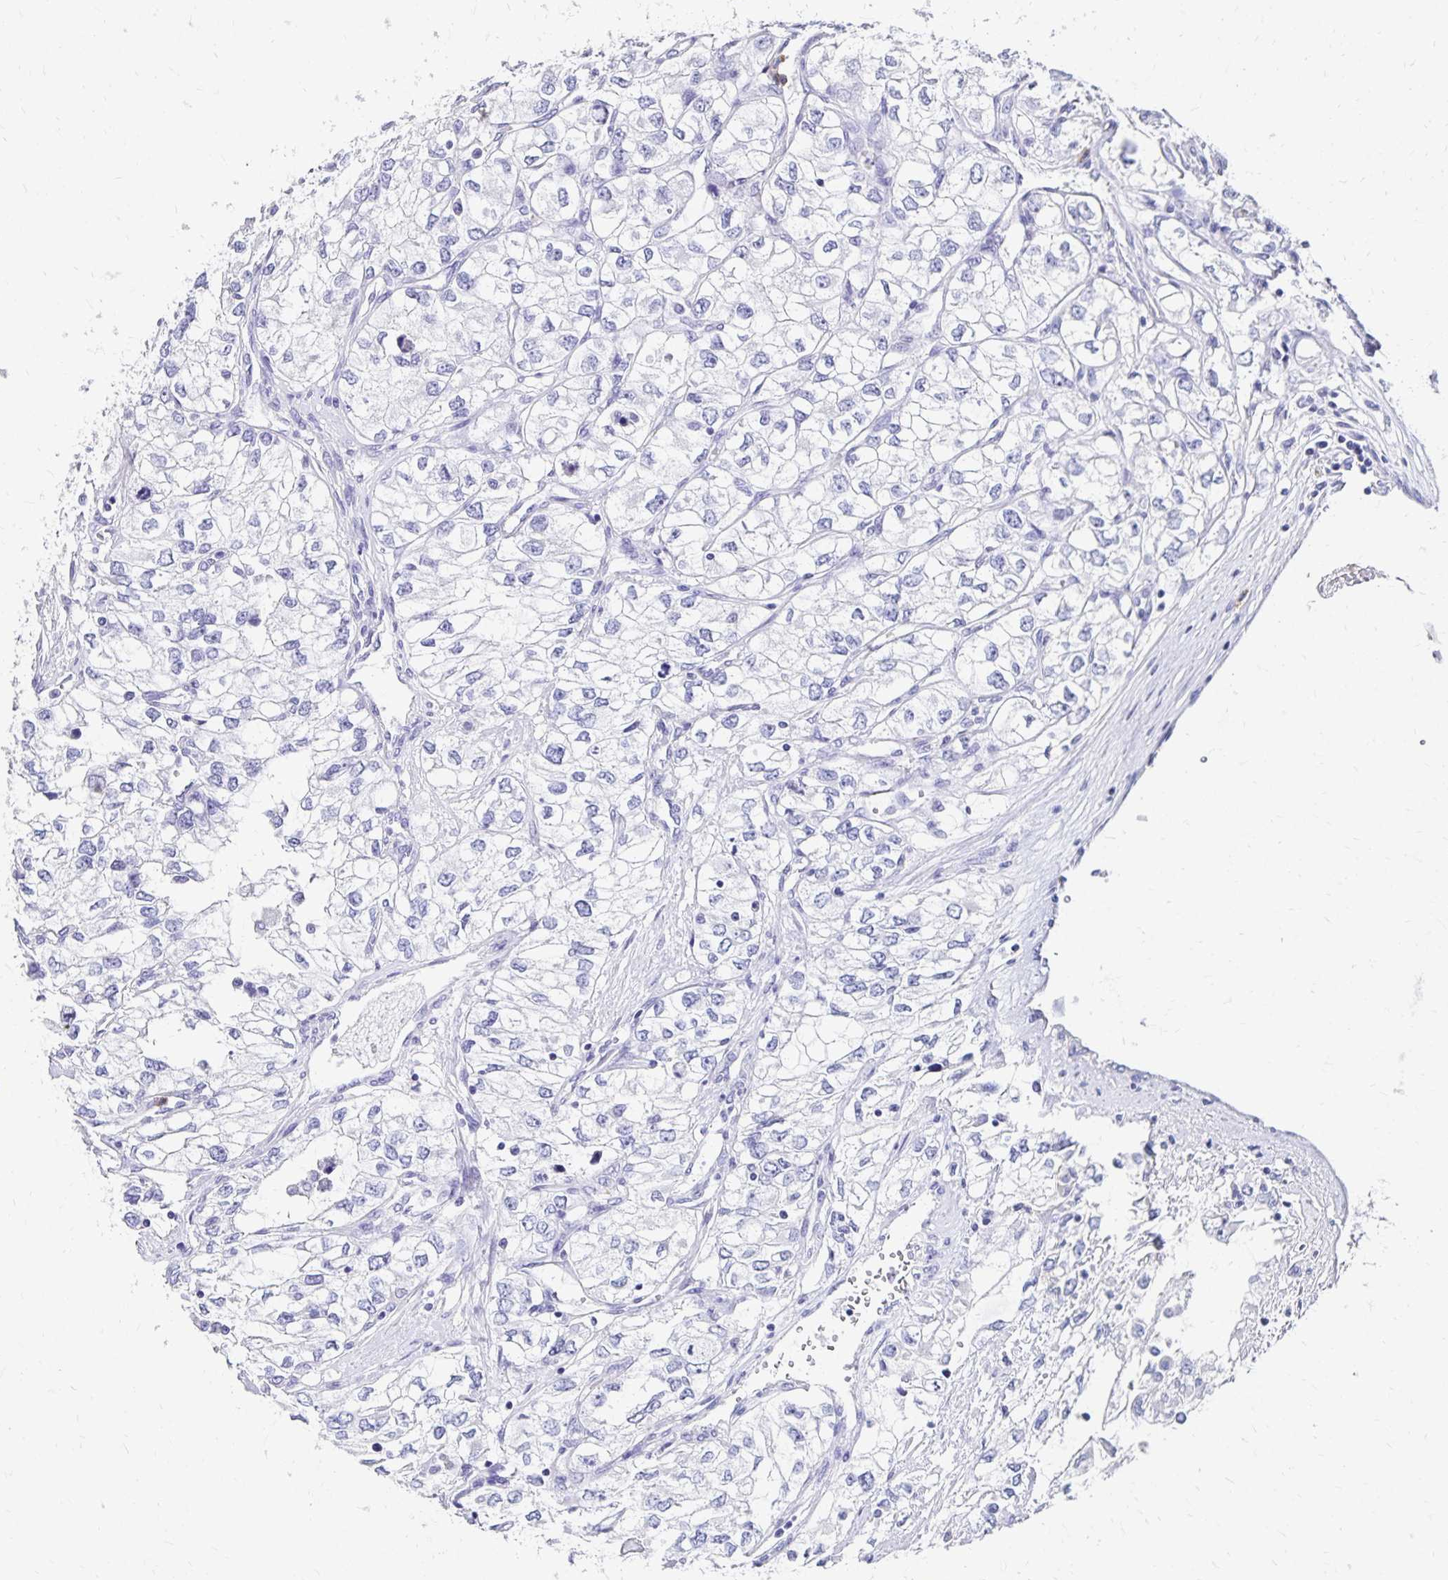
{"staining": {"intensity": "negative", "quantity": "none", "location": "none"}, "tissue": "renal cancer", "cell_type": "Tumor cells", "image_type": "cancer", "snomed": [{"axis": "morphology", "description": "Adenocarcinoma, NOS"}, {"axis": "topography", "description": "Kidney"}], "caption": "Micrograph shows no significant protein staining in tumor cells of renal adenocarcinoma.", "gene": "DYNLT4", "patient": {"sex": "female", "age": 59}}